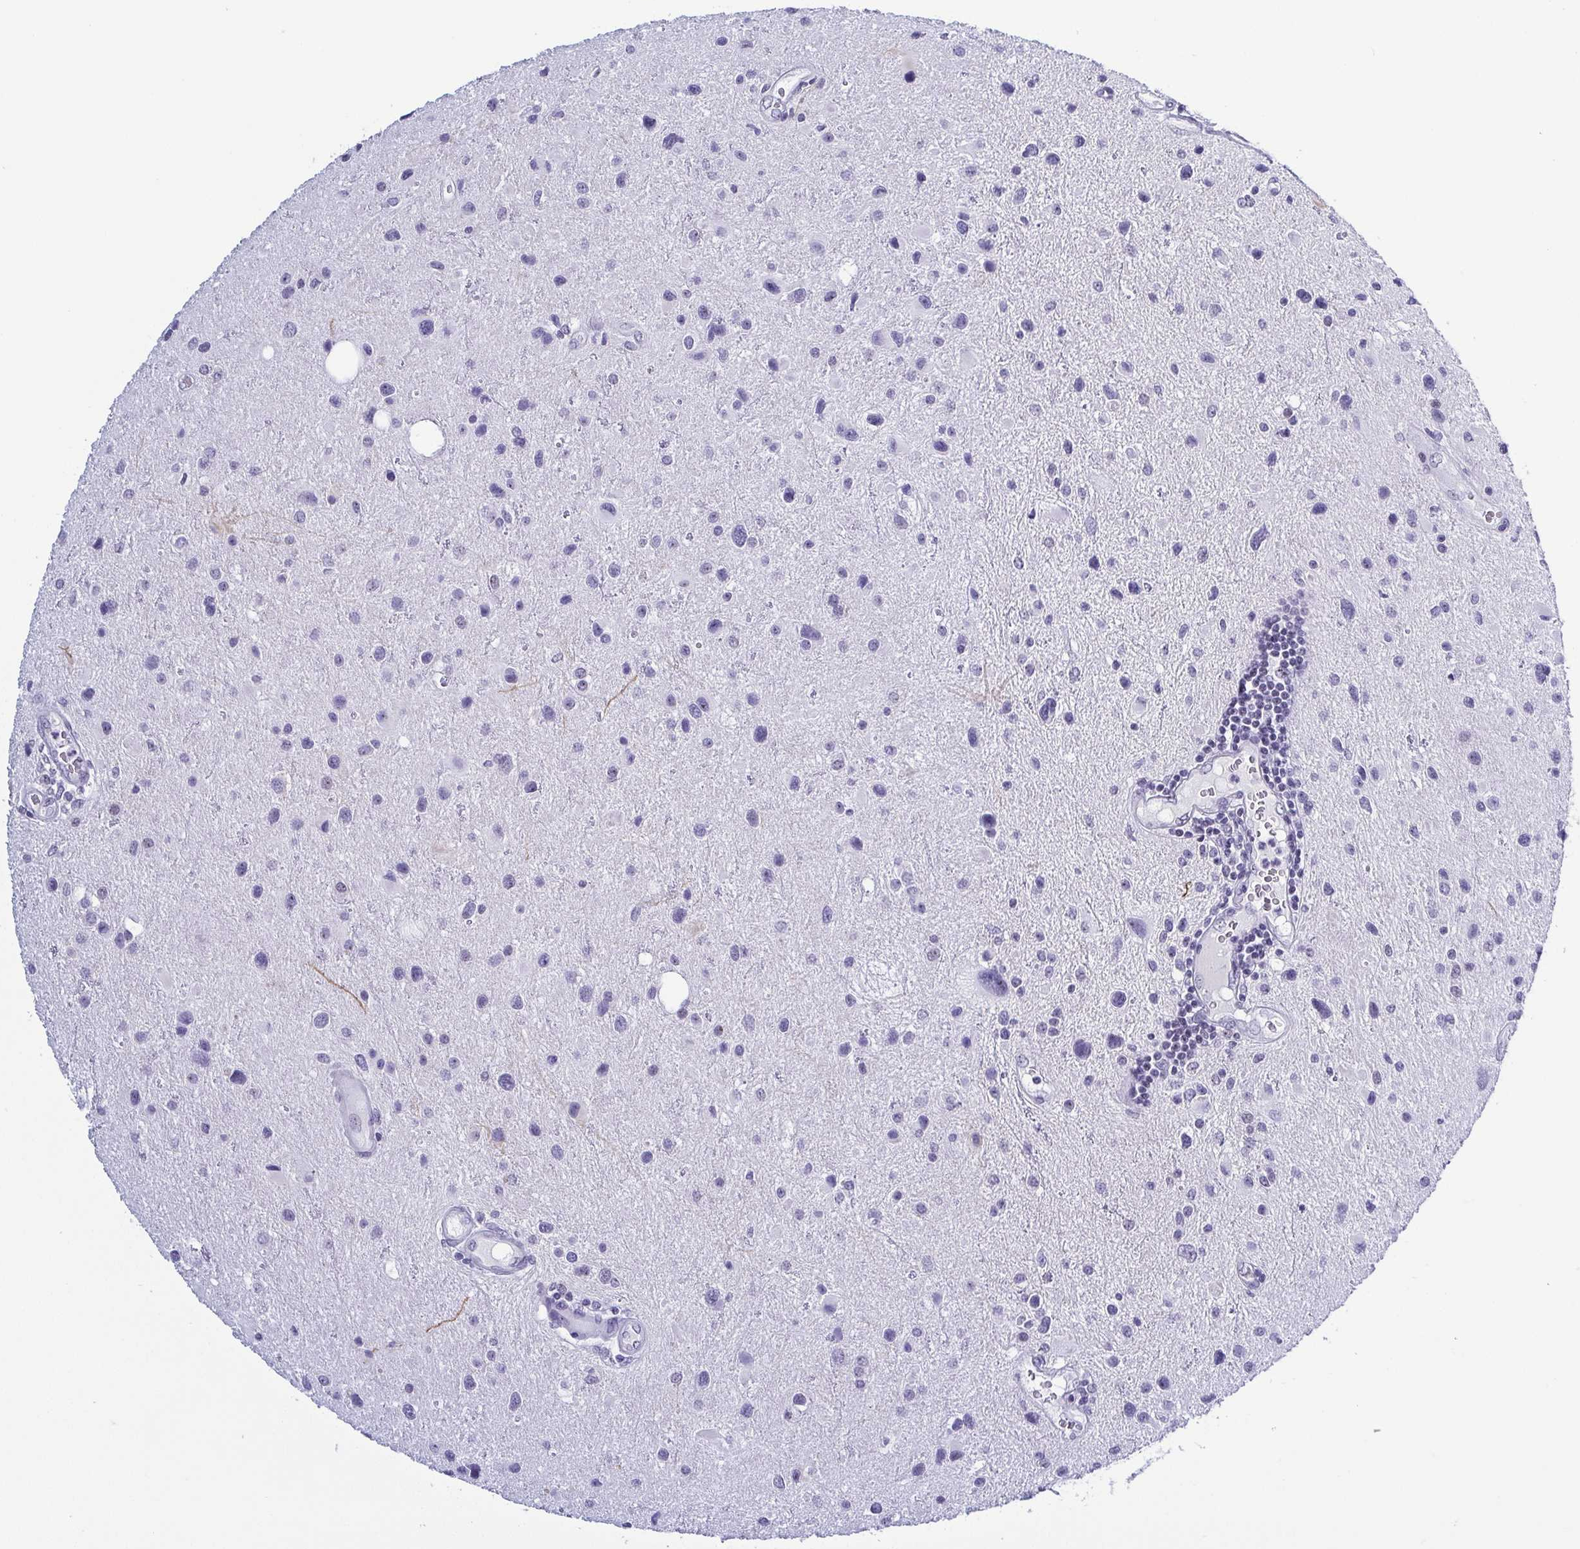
{"staining": {"intensity": "negative", "quantity": "none", "location": "none"}, "tissue": "glioma", "cell_type": "Tumor cells", "image_type": "cancer", "snomed": [{"axis": "morphology", "description": "Glioma, malignant, Low grade"}, {"axis": "topography", "description": "Brain"}], "caption": "Glioma was stained to show a protein in brown. There is no significant staining in tumor cells.", "gene": "BZW1", "patient": {"sex": "female", "age": 32}}